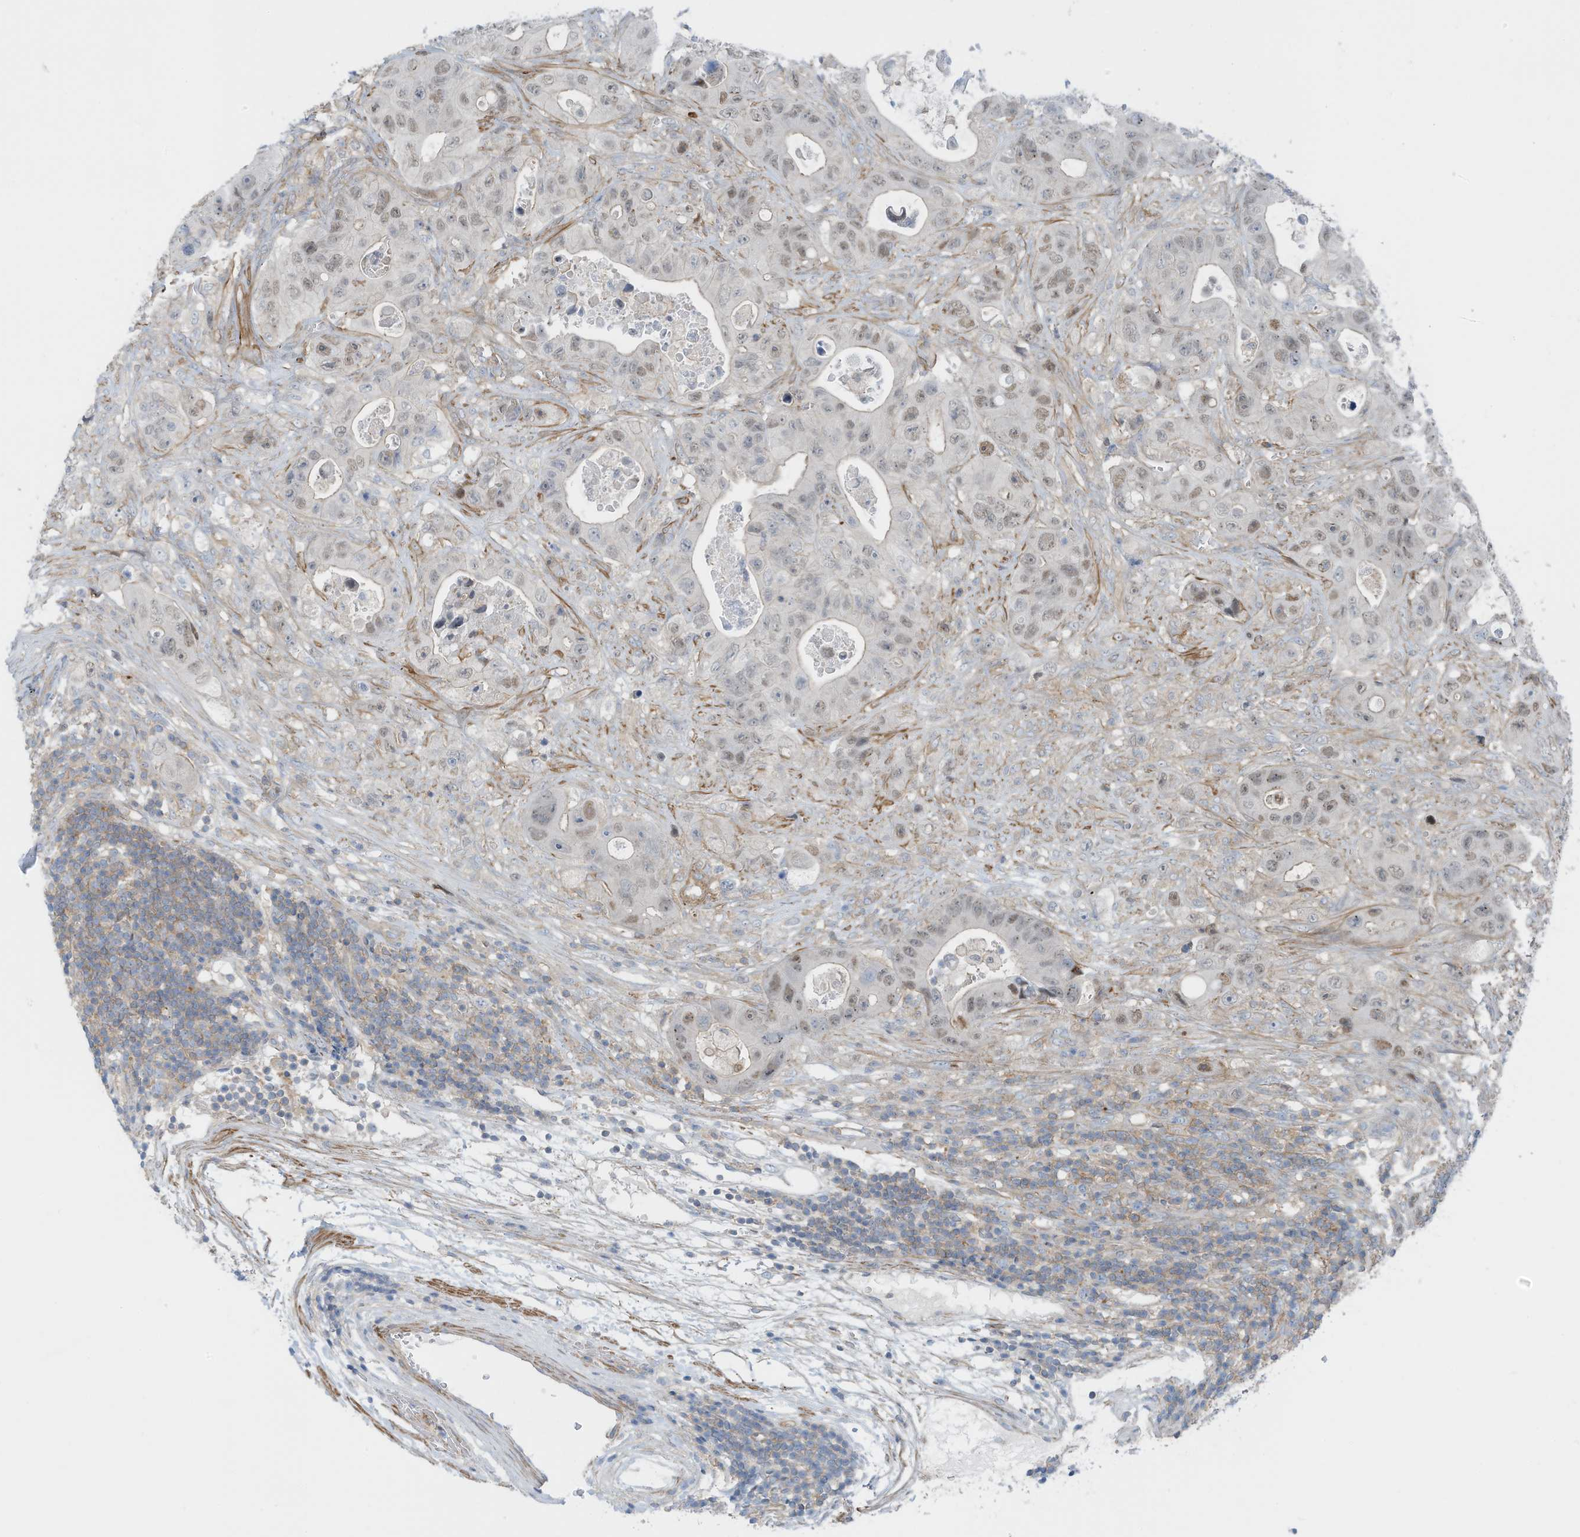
{"staining": {"intensity": "weak", "quantity": "25%-75%", "location": "nuclear"}, "tissue": "colorectal cancer", "cell_type": "Tumor cells", "image_type": "cancer", "snomed": [{"axis": "morphology", "description": "Adenocarcinoma, NOS"}, {"axis": "topography", "description": "Colon"}], "caption": "Colorectal adenocarcinoma was stained to show a protein in brown. There is low levels of weak nuclear expression in approximately 25%-75% of tumor cells.", "gene": "ZNF846", "patient": {"sex": "female", "age": 46}}